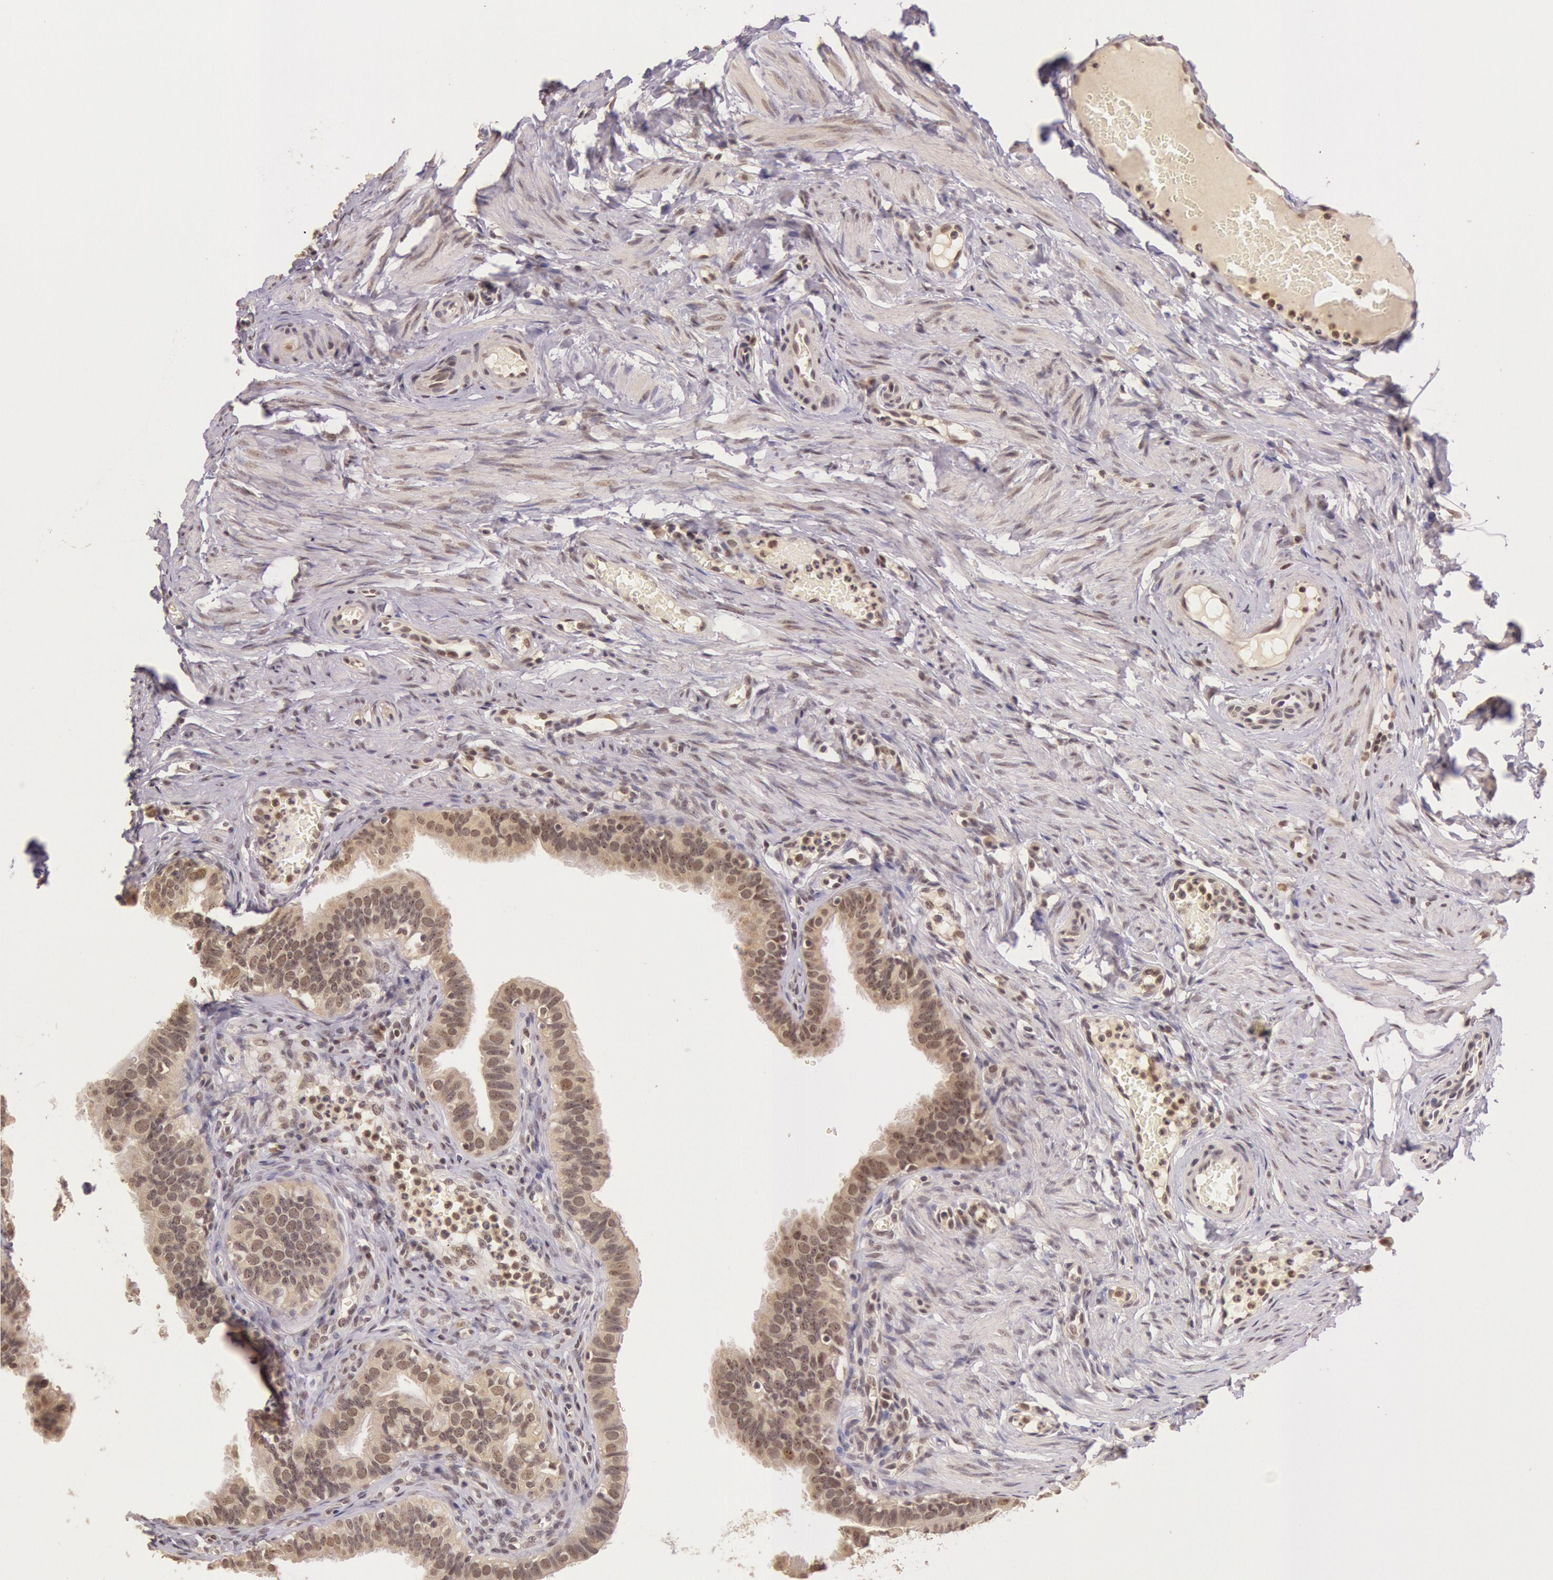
{"staining": {"intensity": "moderate", "quantity": "25%-75%", "location": "cytoplasmic/membranous,nuclear"}, "tissue": "fallopian tube", "cell_type": "Glandular cells", "image_type": "normal", "snomed": [{"axis": "morphology", "description": "Normal tissue, NOS"}, {"axis": "topography", "description": "Fallopian tube"}, {"axis": "topography", "description": "Ovary"}], "caption": "Immunohistochemistry image of benign fallopian tube: fallopian tube stained using immunohistochemistry (IHC) reveals medium levels of moderate protein expression localized specifically in the cytoplasmic/membranous,nuclear of glandular cells, appearing as a cytoplasmic/membranous,nuclear brown color.", "gene": "RTL10", "patient": {"sex": "female", "age": 51}}